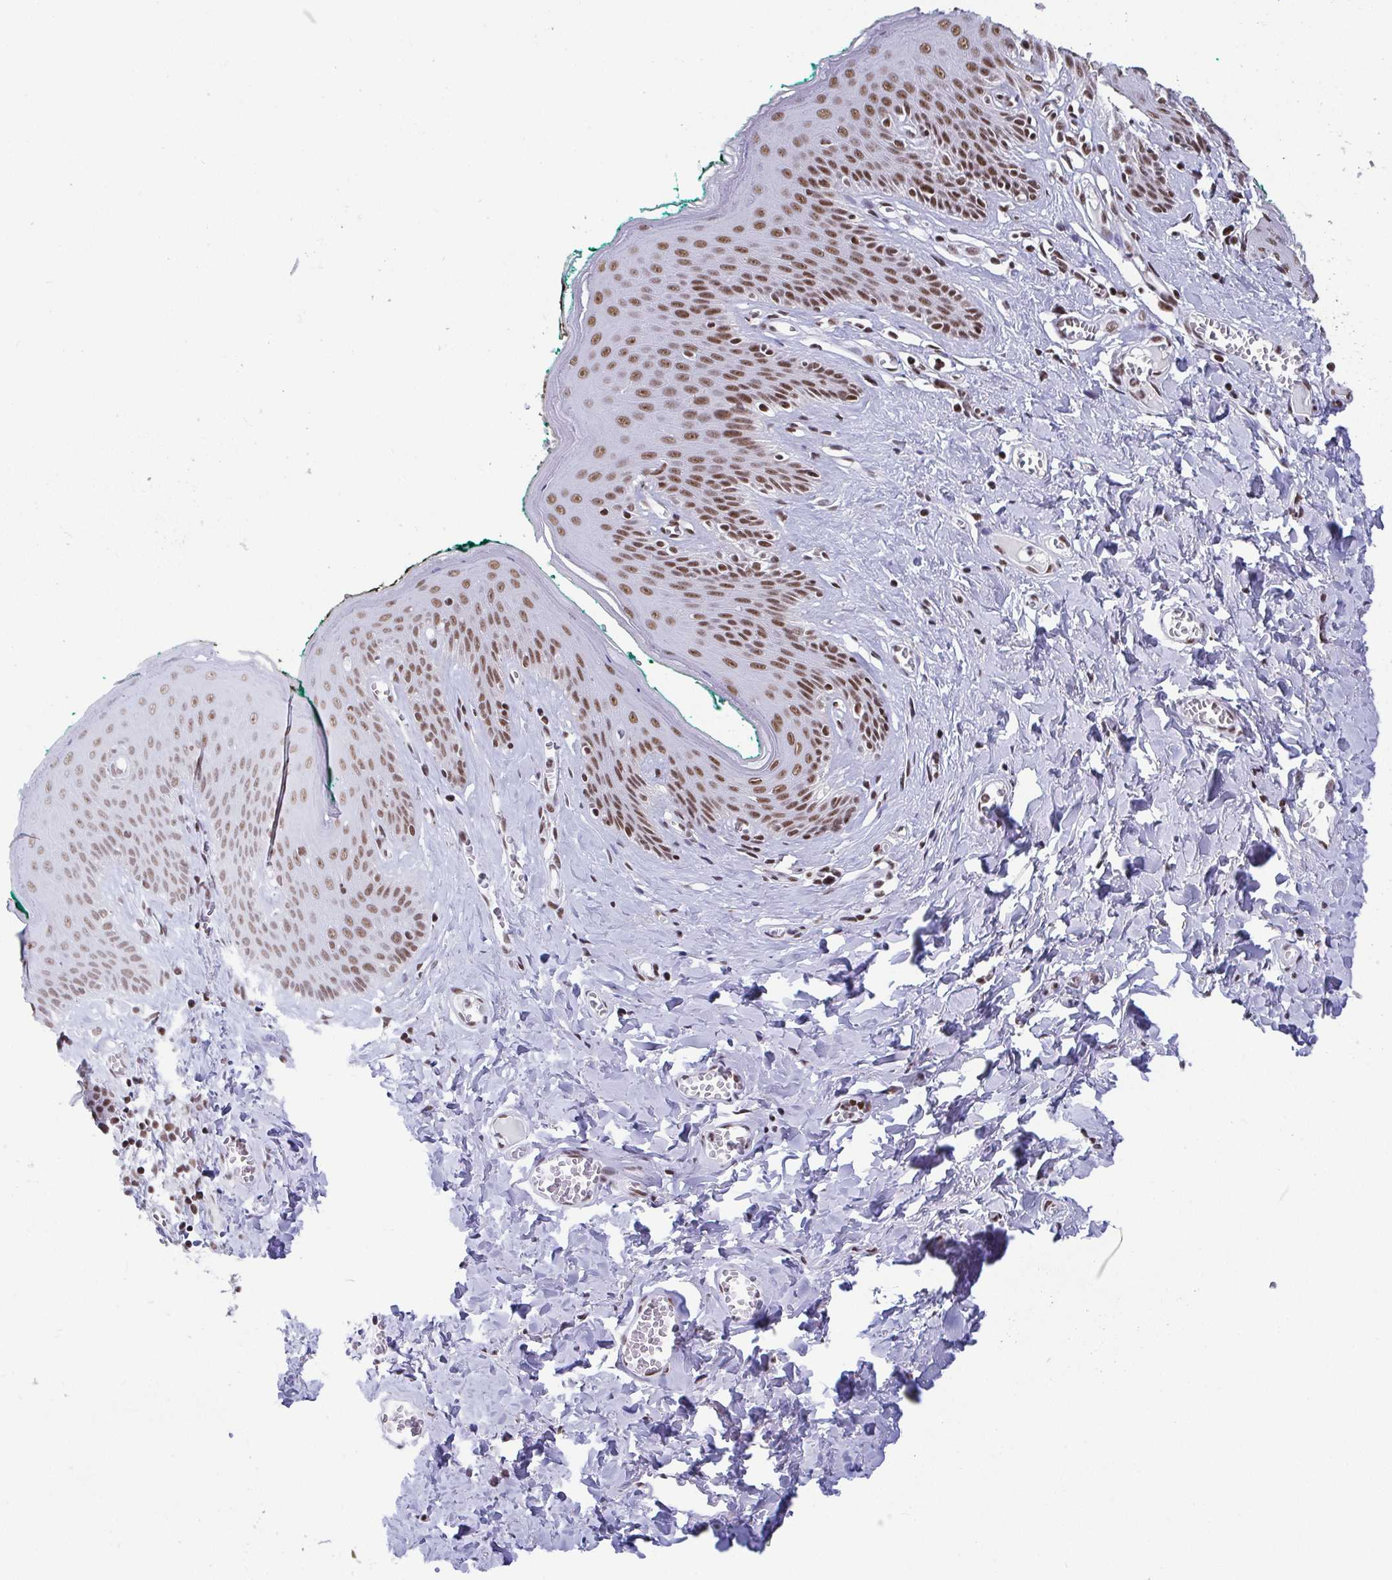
{"staining": {"intensity": "moderate", "quantity": ">75%", "location": "nuclear"}, "tissue": "skin", "cell_type": "Epidermal cells", "image_type": "normal", "snomed": [{"axis": "morphology", "description": "Normal tissue, NOS"}, {"axis": "topography", "description": "Vulva"}, {"axis": "topography", "description": "Peripheral nerve tissue"}], "caption": "Skin was stained to show a protein in brown. There is medium levels of moderate nuclear positivity in about >75% of epidermal cells. Using DAB (brown) and hematoxylin (blue) stains, captured at high magnification using brightfield microscopy.", "gene": "CTCF", "patient": {"sex": "female", "age": 66}}